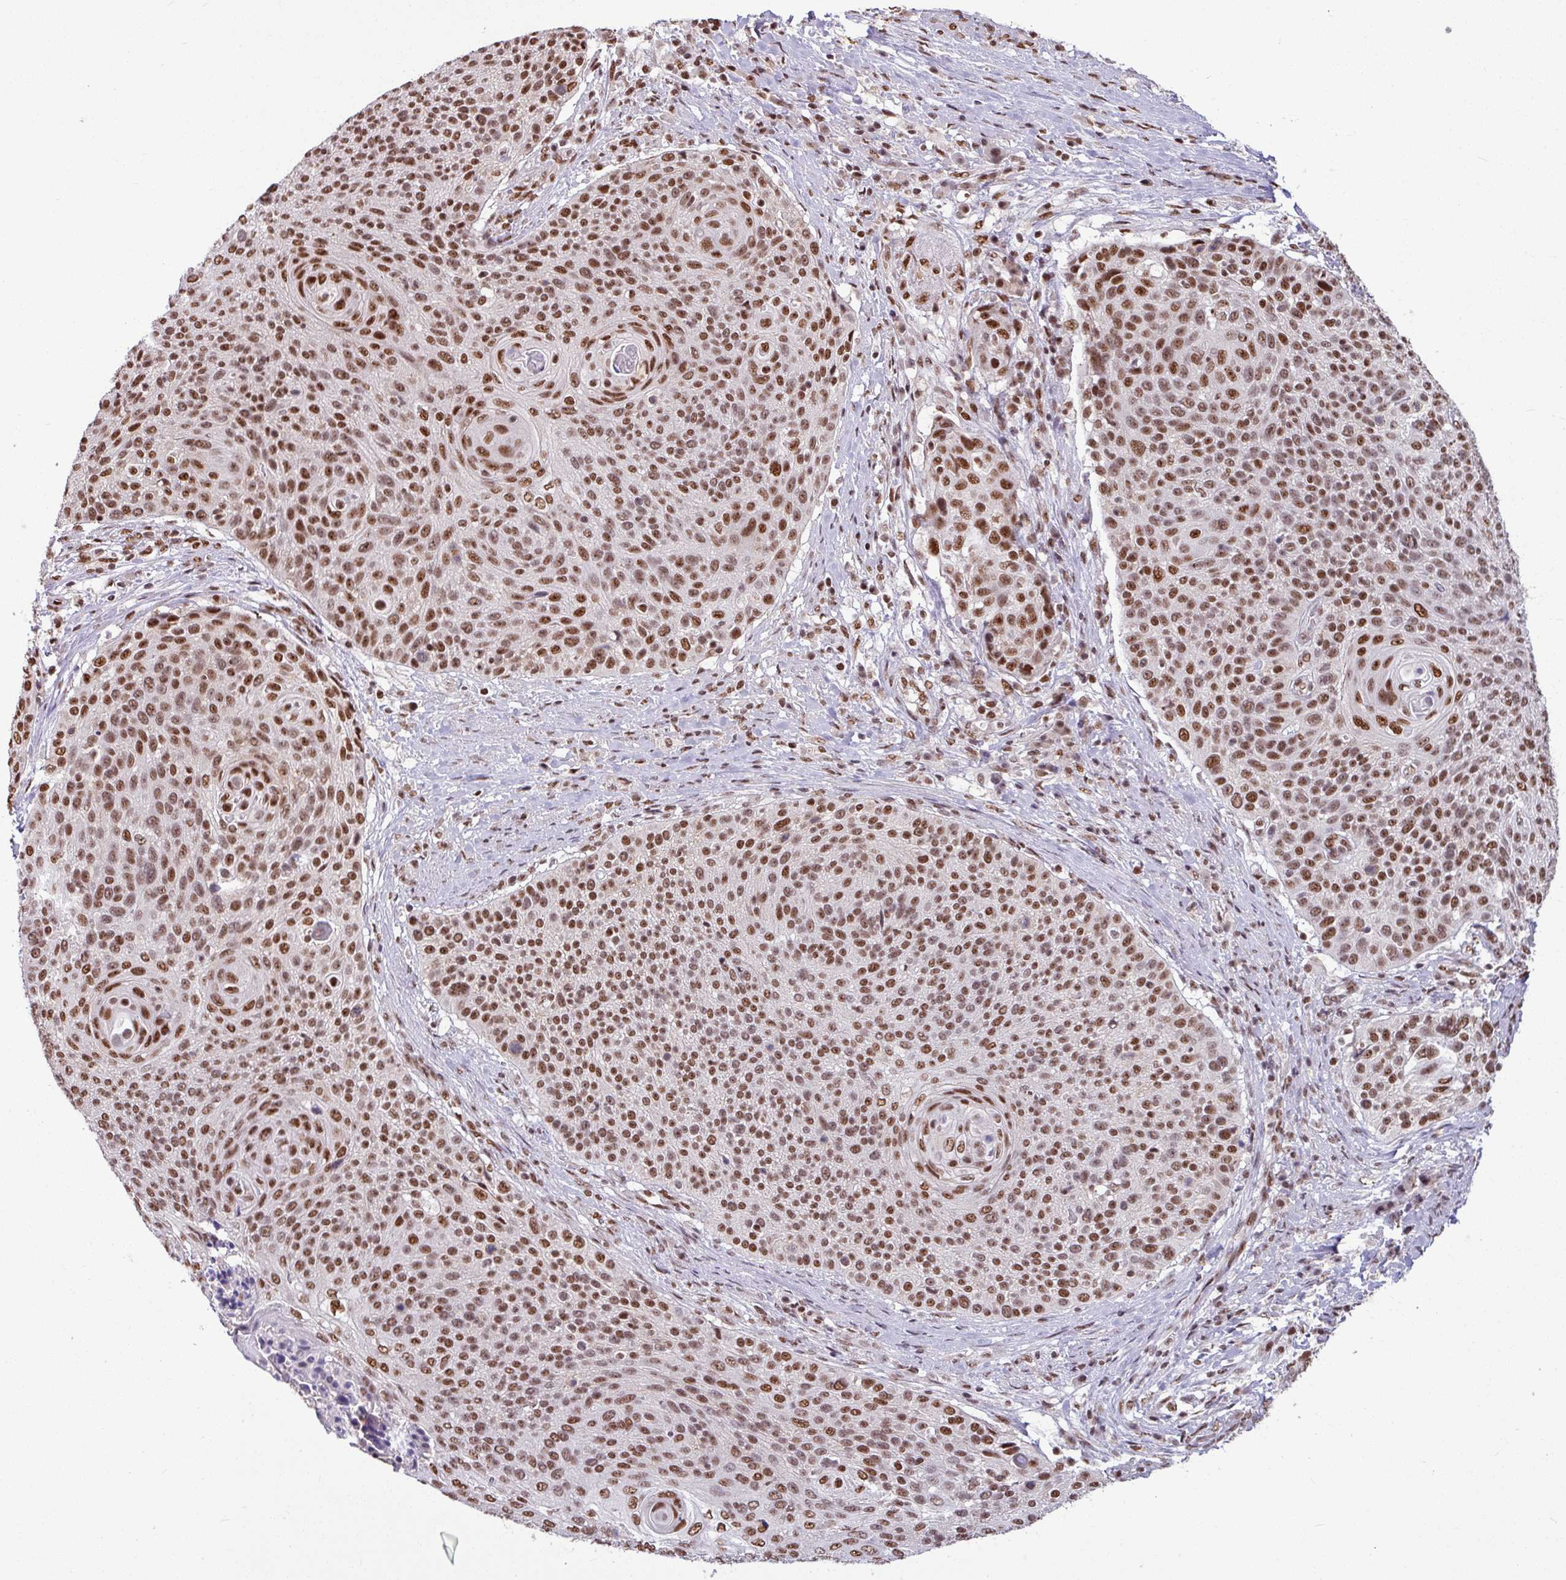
{"staining": {"intensity": "moderate", "quantity": ">75%", "location": "nuclear"}, "tissue": "cervical cancer", "cell_type": "Tumor cells", "image_type": "cancer", "snomed": [{"axis": "morphology", "description": "Squamous cell carcinoma, NOS"}, {"axis": "topography", "description": "Cervix"}], "caption": "Immunohistochemical staining of squamous cell carcinoma (cervical) shows medium levels of moderate nuclear expression in about >75% of tumor cells.", "gene": "TDG", "patient": {"sex": "female", "age": 31}}